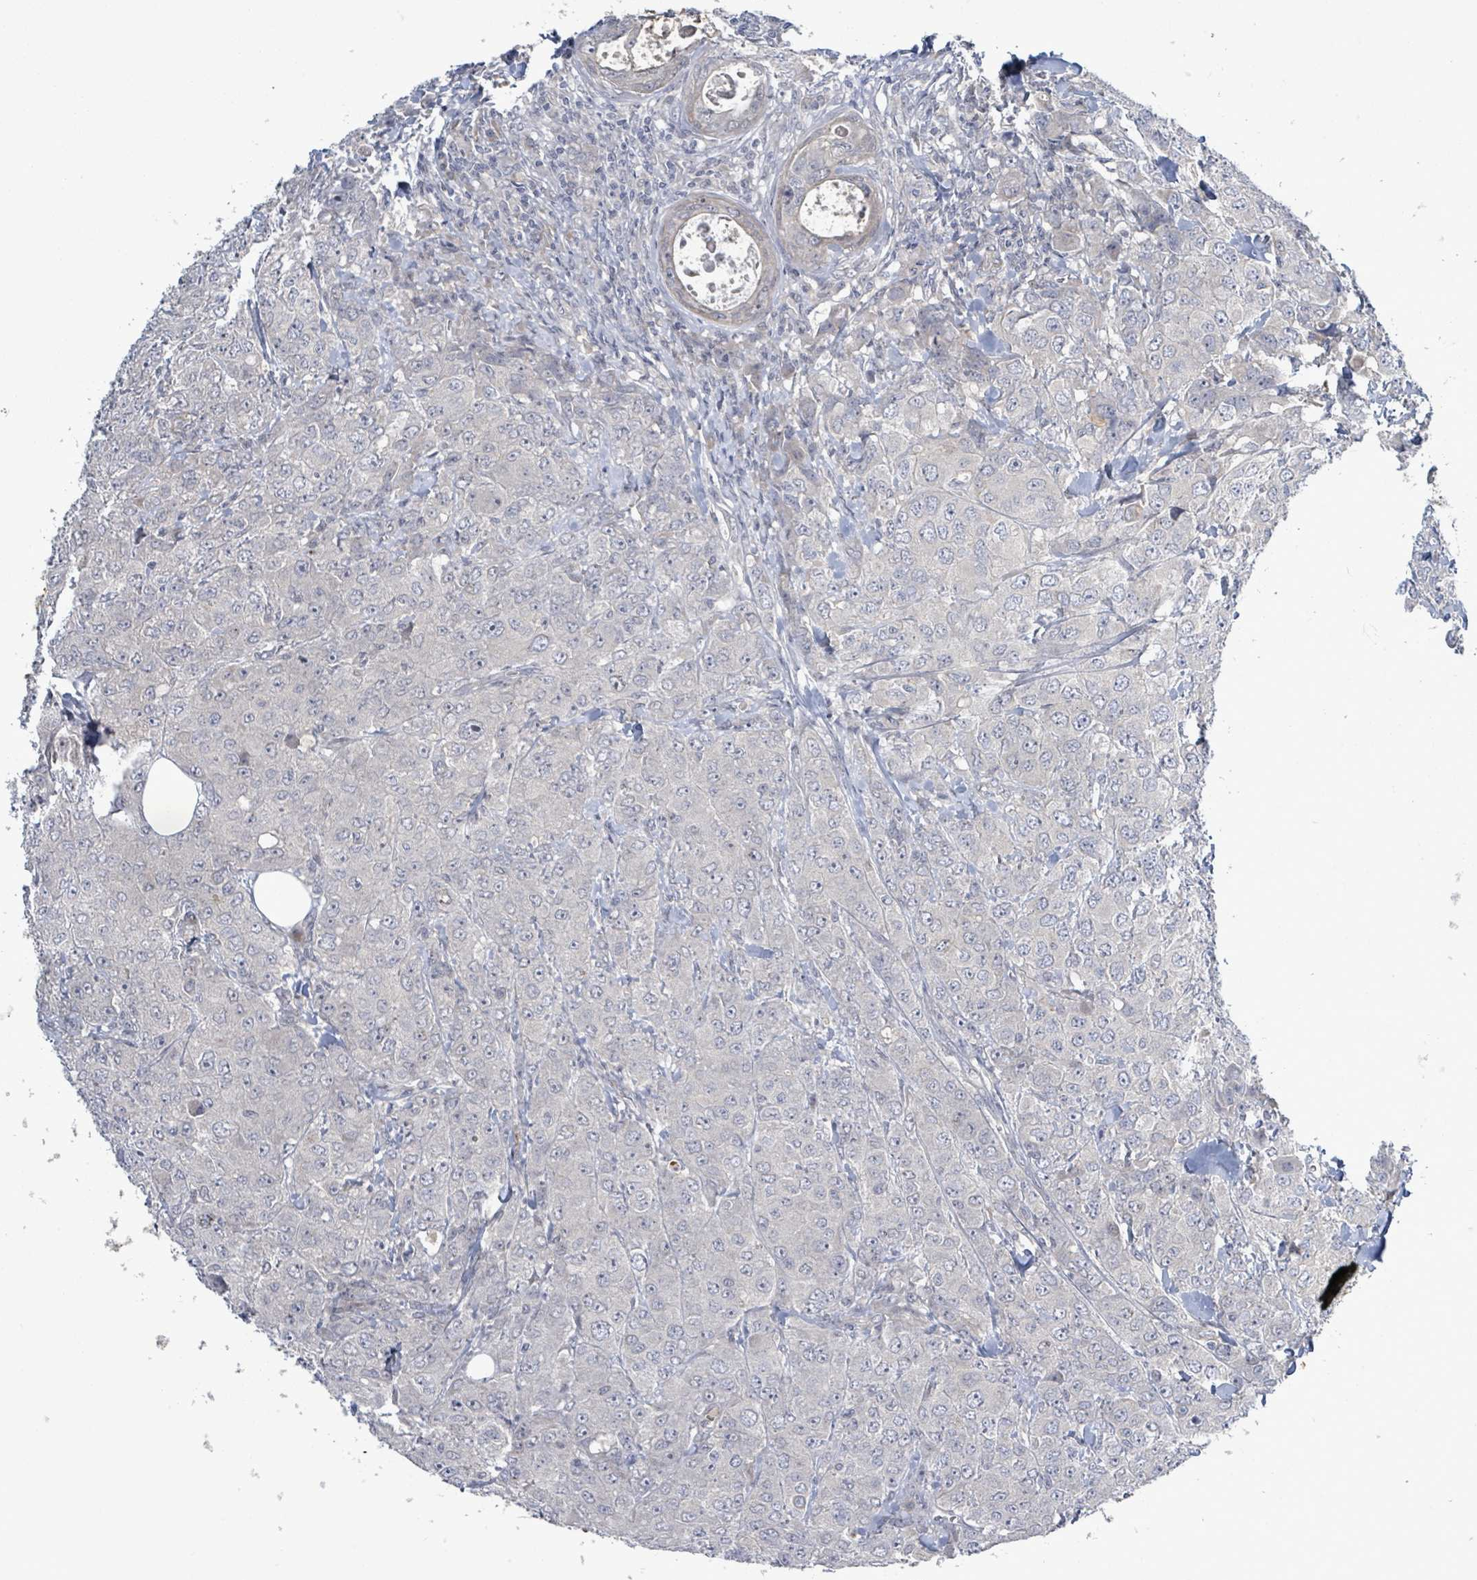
{"staining": {"intensity": "negative", "quantity": "none", "location": "none"}, "tissue": "breast cancer", "cell_type": "Tumor cells", "image_type": "cancer", "snomed": [{"axis": "morphology", "description": "Duct carcinoma"}, {"axis": "topography", "description": "Breast"}], "caption": "Immunohistochemical staining of human breast invasive ductal carcinoma displays no significant positivity in tumor cells.", "gene": "SLIT3", "patient": {"sex": "female", "age": 43}}